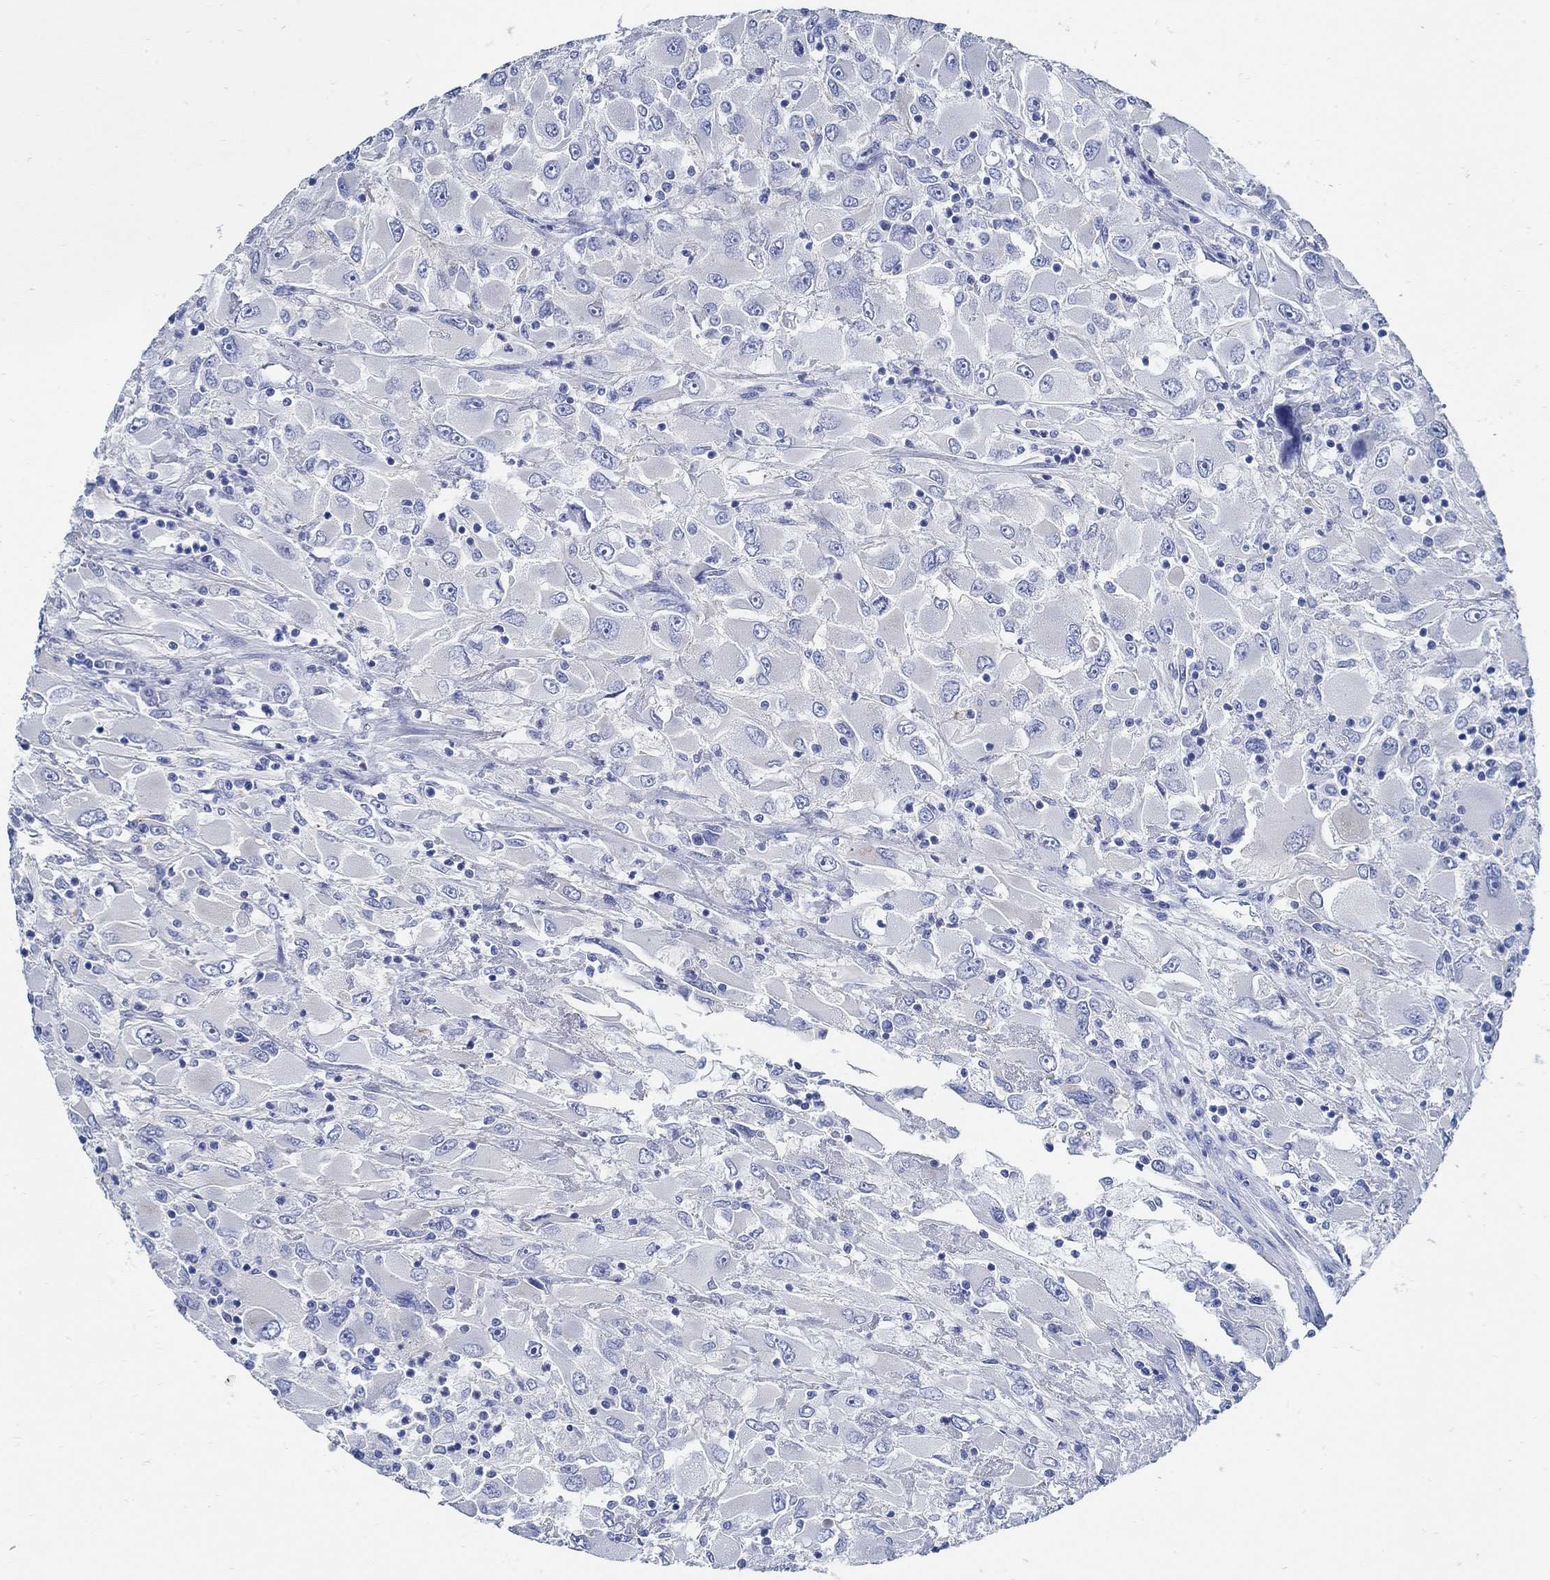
{"staining": {"intensity": "negative", "quantity": "none", "location": "none"}, "tissue": "renal cancer", "cell_type": "Tumor cells", "image_type": "cancer", "snomed": [{"axis": "morphology", "description": "Adenocarcinoma, NOS"}, {"axis": "topography", "description": "Kidney"}], "caption": "IHC histopathology image of neoplastic tissue: renal cancer stained with DAB displays no significant protein positivity in tumor cells.", "gene": "SLC45A1", "patient": {"sex": "female", "age": 52}}